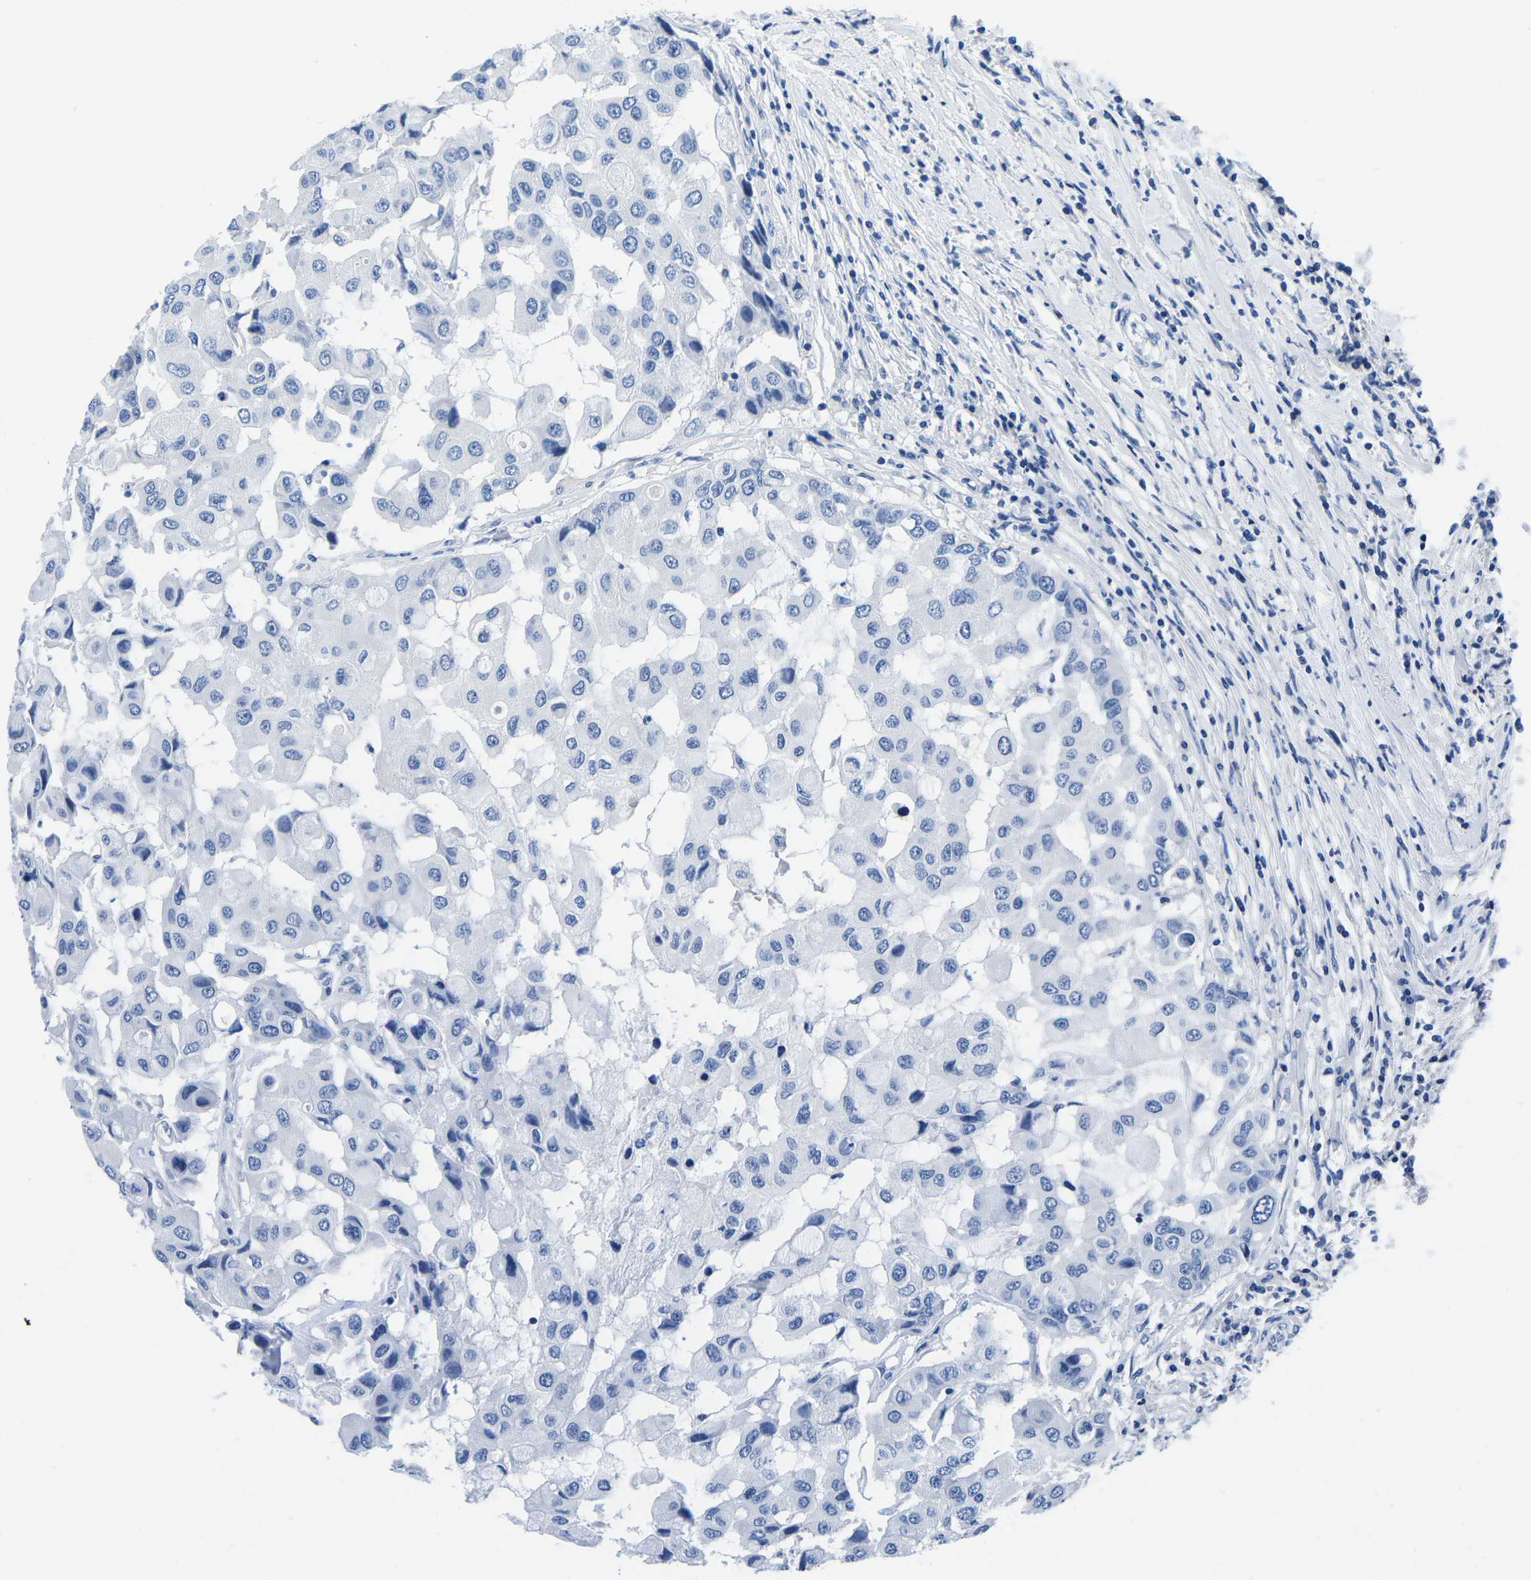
{"staining": {"intensity": "negative", "quantity": "none", "location": "none"}, "tissue": "breast cancer", "cell_type": "Tumor cells", "image_type": "cancer", "snomed": [{"axis": "morphology", "description": "Duct carcinoma"}, {"axis": "topography", "description": "Breast"}], "caption": "Immunohistochemistry of human breast cancer (infiltrating ductal carcinoma) shows no staining in tumor cells.", "gene": "CYP1A2", "patient": {"sex": "female", "age": 27}}